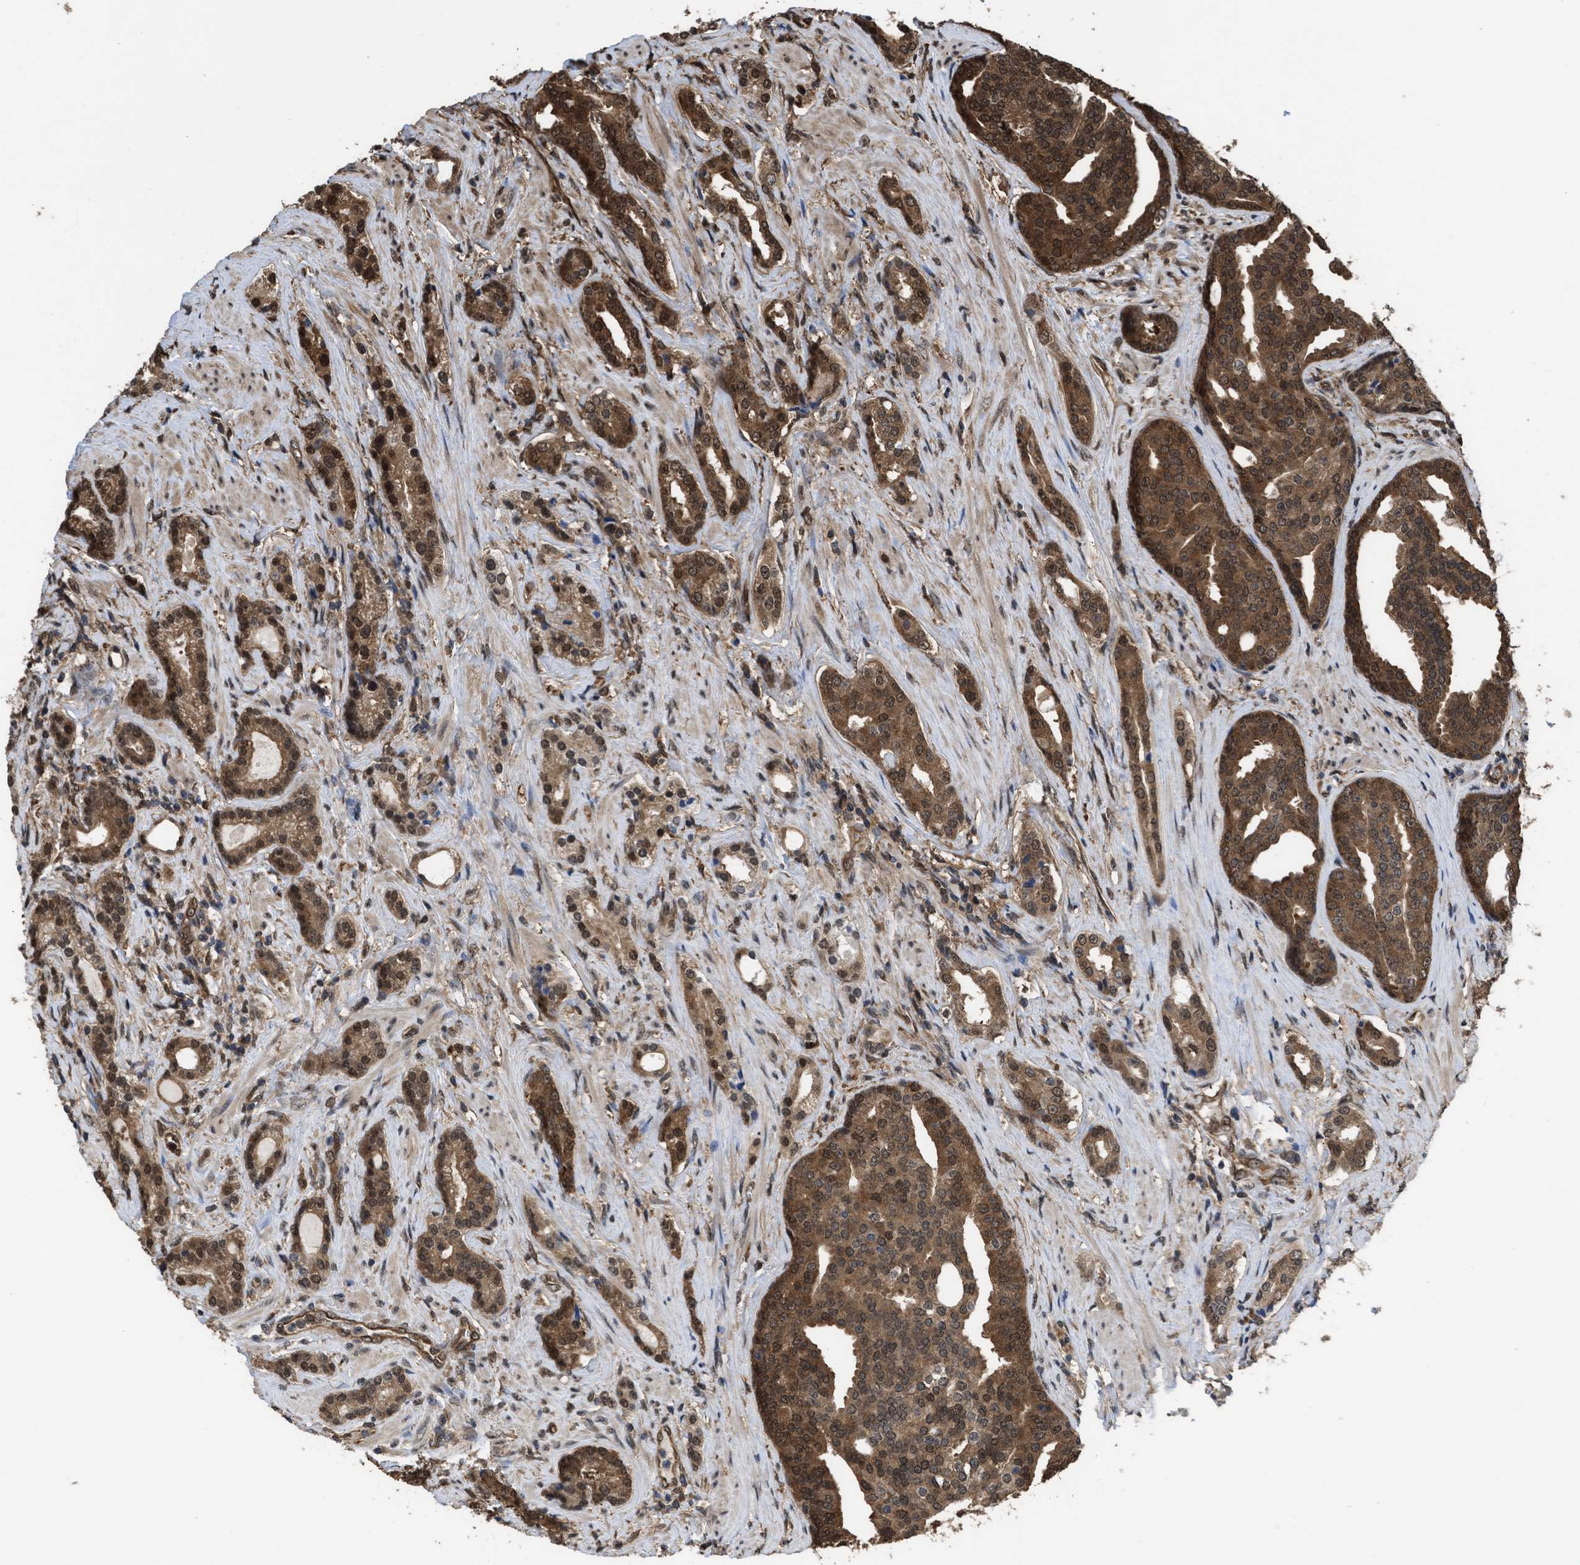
{"staining": {"intensity": "moderate", "quantity": ">75%", "location": "cytoplasmic/membranous,nuclear"}, "tissue": "prostate cancer", "cell_type": "Tumor cells", "image_type": "cancer", "snomed": [{"axis": "morphology", "description": "Adenocarcinoma, High grade"}, {"axis": "topography", "description": "Prostate"}], "caption": "The histopathology image reveals staining of prostate adenocarcinoma (high-grade), revealing moderate cytoplasmic/membranous and nuclear protein positivity (brown color) within tumor cells.", "gene": "YWHAG", "patient": {"sex": "male", "age": 71}}